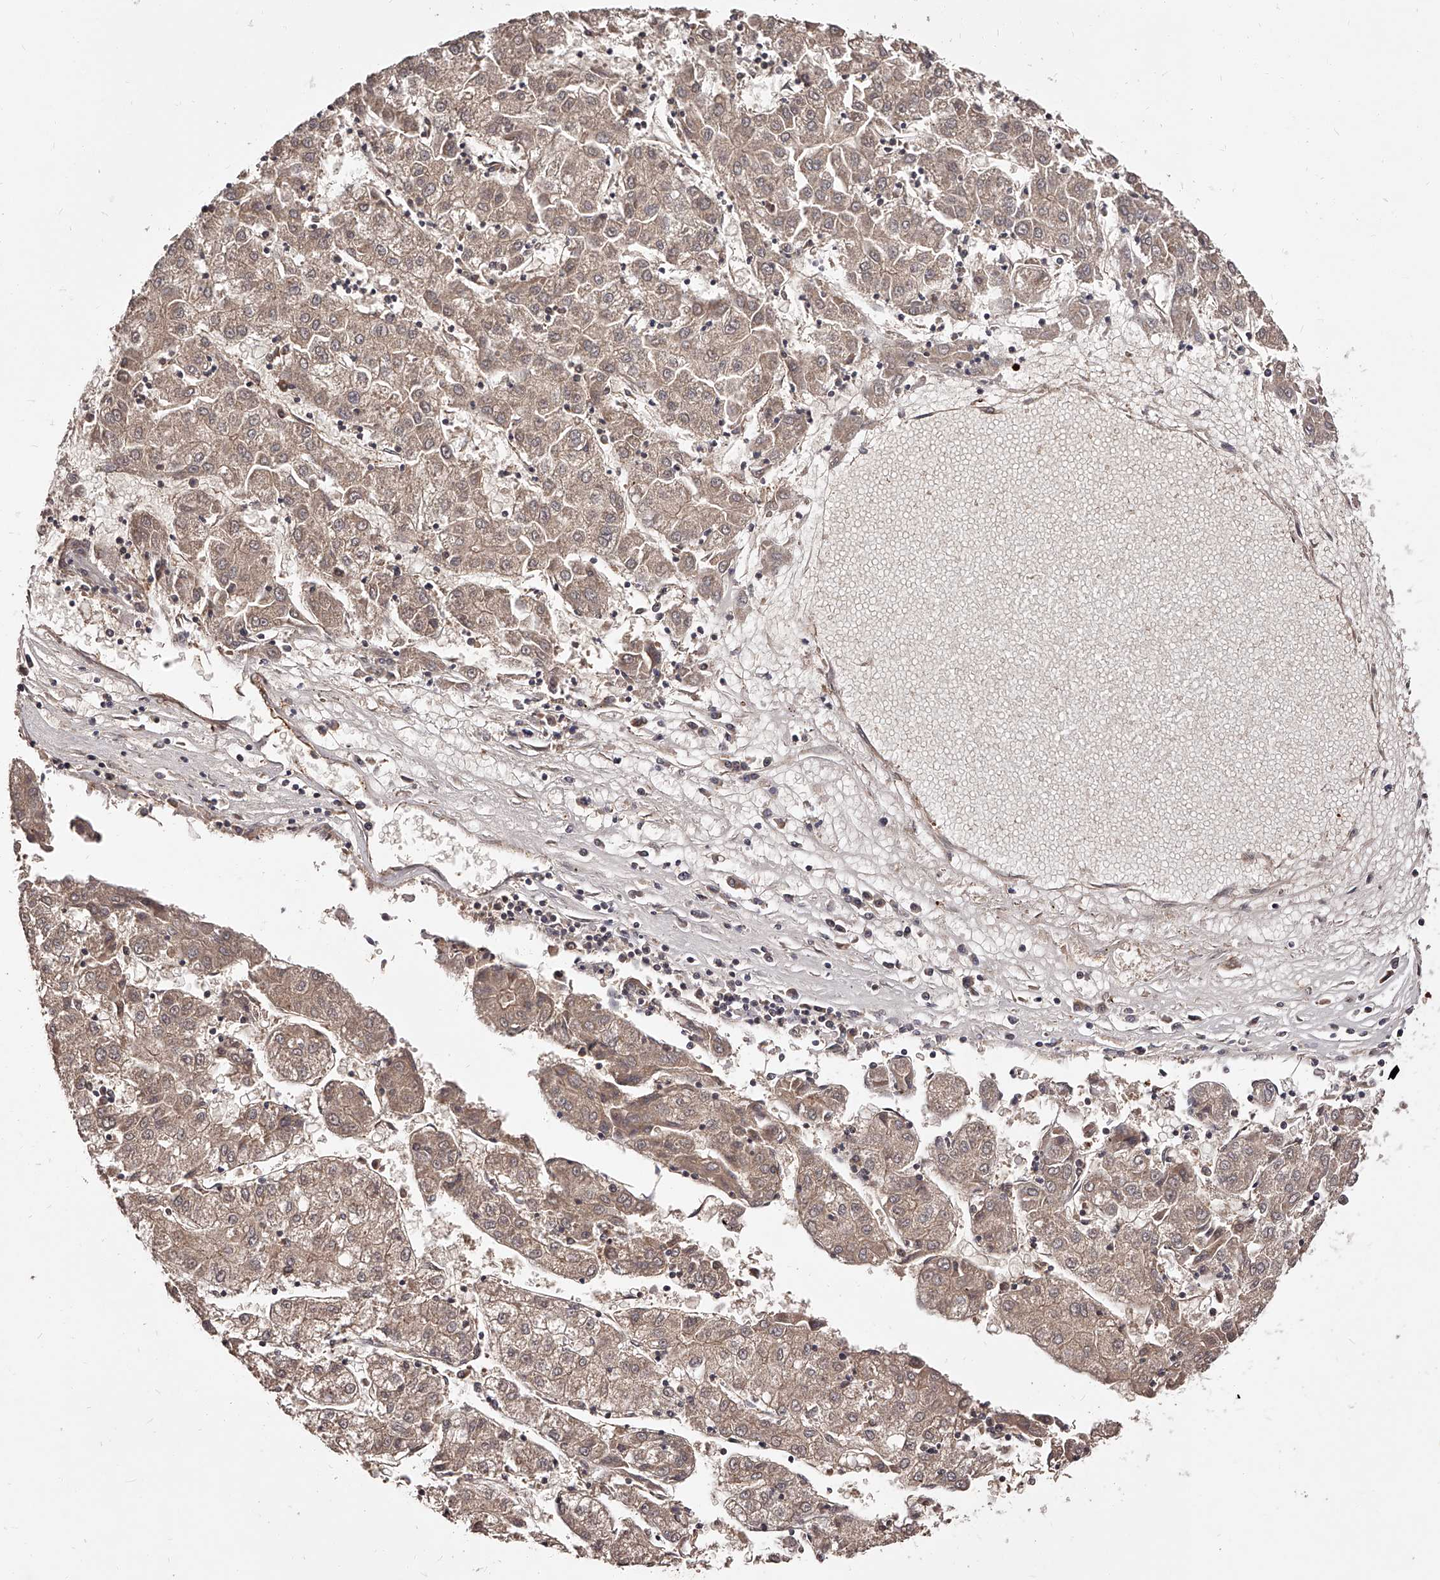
{"staining": {"intensity": "weak", "quantity": ">75%", "location": "cytoplasmic/membranous"}, "tissue": "liver cancer", "cell_type": "Tumor cells", "image_type": "cancer", "snomed": [{"axis": "morphology", "description": "Carcinoma, Hepatocellular, NOS"}, {"axis": "topography", "description": "Liver"}], "caption": "Immunohistochemical staining of human liver cancer reveals weak cytoplasmic/membranous protein positivity in approximately >75% of tumor cells. The protein of interest is shown in brown color, while the nuclei are stained blue.", "gene": "CUL7", "patient": {"sex": "male", "age": 72}}